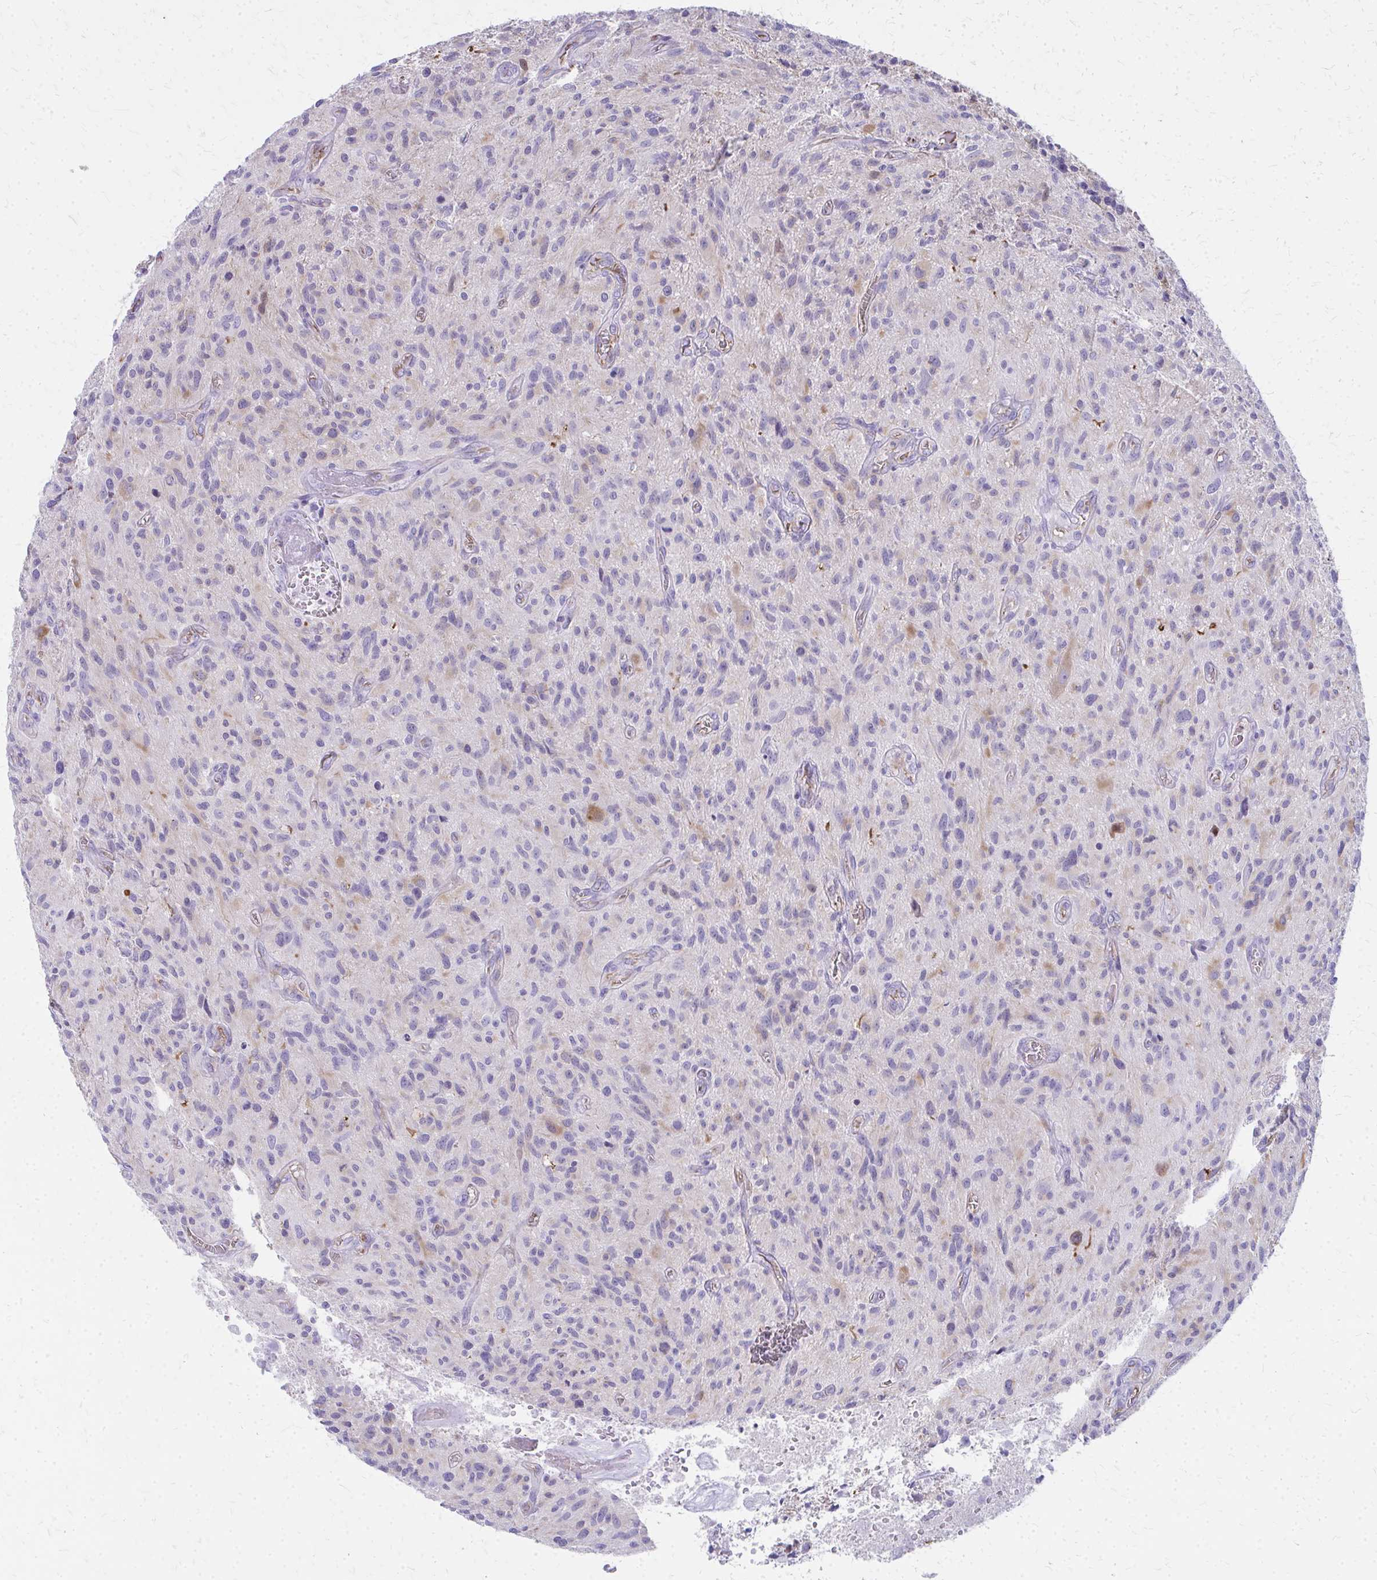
{"staining": {"intensity": "negative", "quantity": "none", "location": "none"}, "tissue": "glioma", "cell_type": "Tumor cells", "image_type": "cancer", "snomed": [{"axis": "morphology", "description": "Glioma, malignant, High grade"}, {"axis": "topography", "description": "Brain"}], "caption": "The image reveals no staining of tumor cells in glioma.", "gene": "TPSG1", "patient": {"sex": "male", "age": 75}}